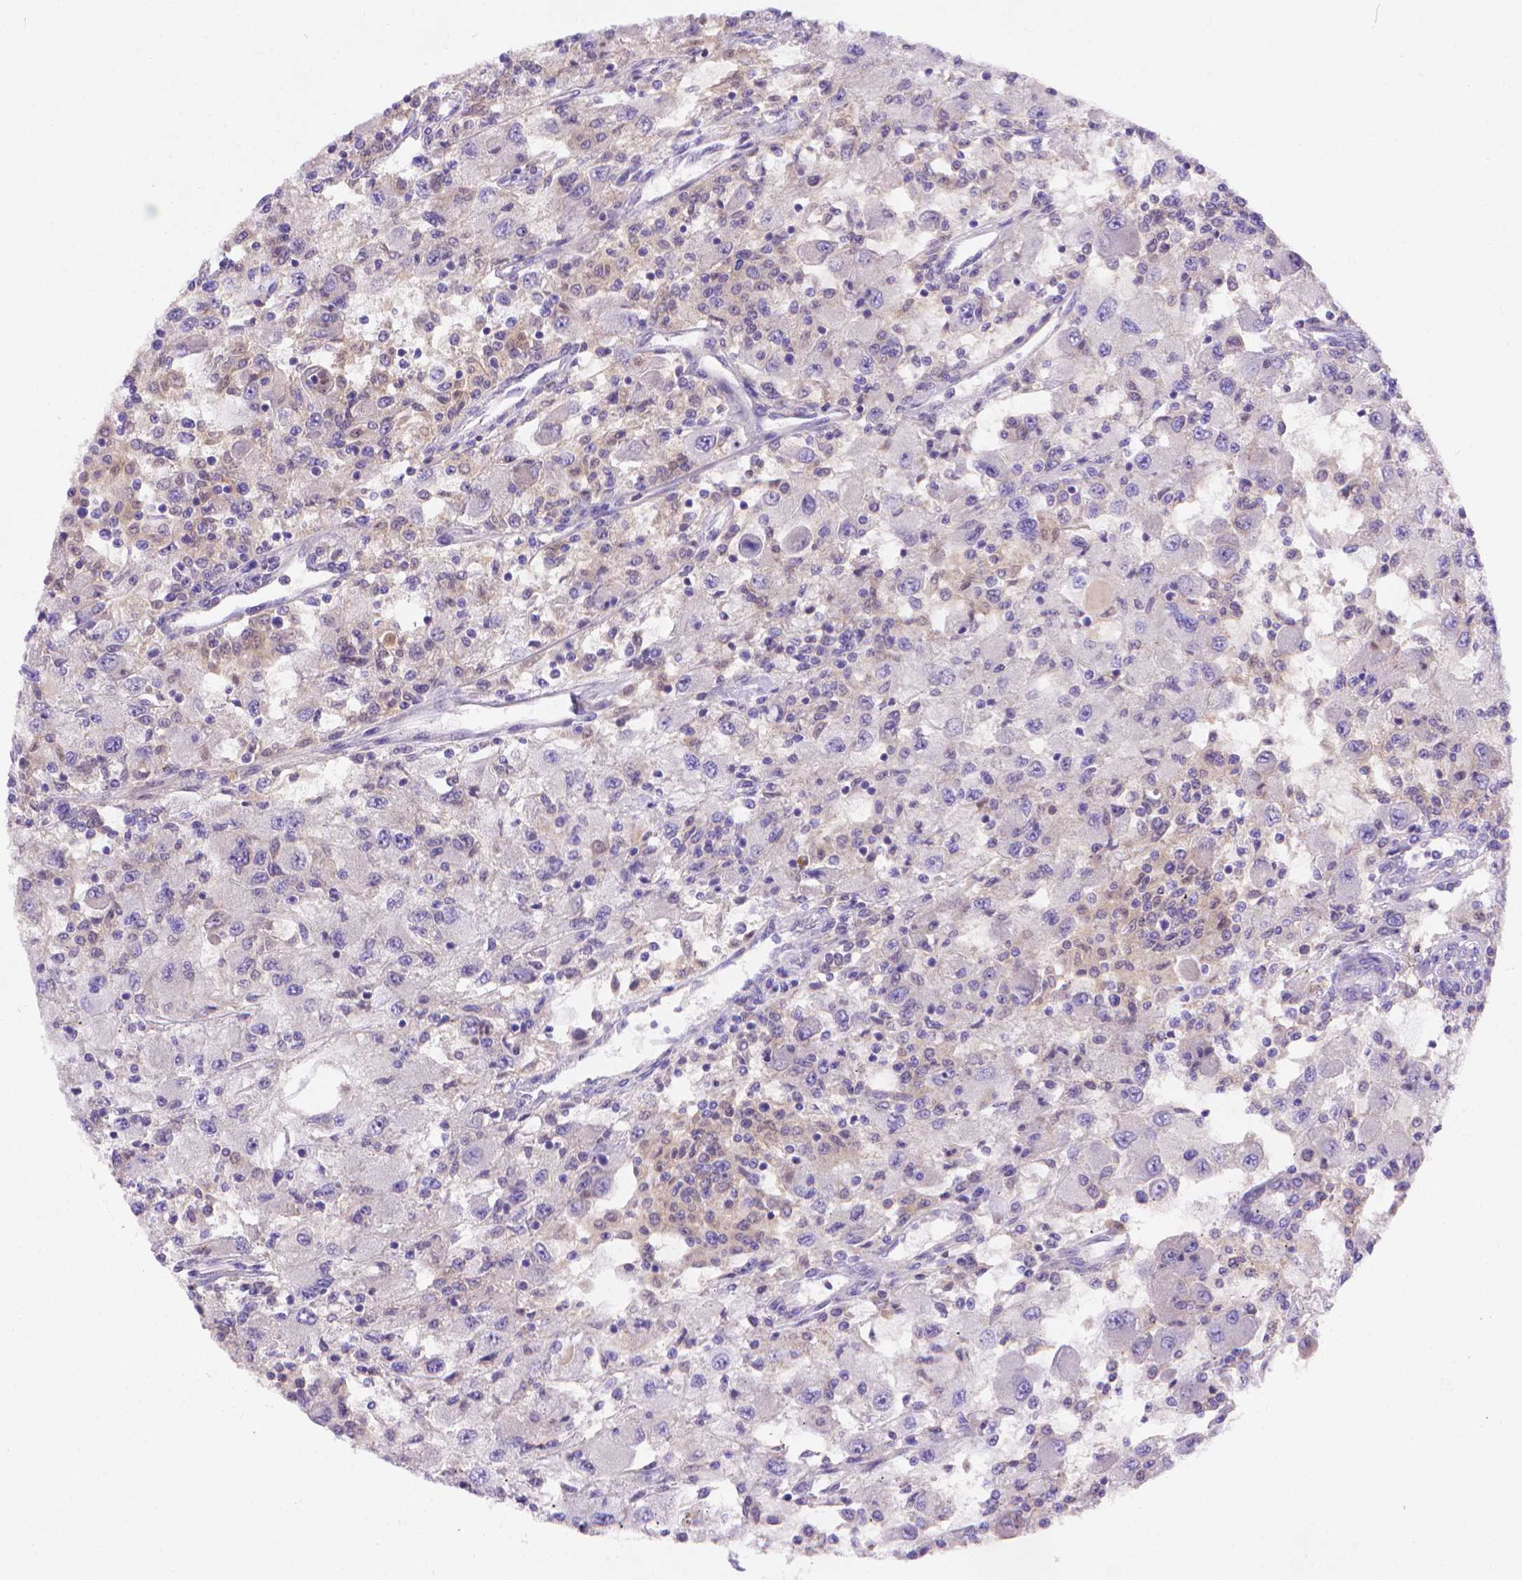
{"staining": {"intensity": "negative", "quantity": "none", "location": "none"}, "tissue": "renal cancer", "cell_type": "Tumor cells", "image_type": "cancer", "snomed": [{"axis": "morphology", "description": "Adenocarcinoma, NOS"}, {"axis": "topography", "description": "Kidney"}], "caption": "The image exhibits no significant positivity in tumor cells of renal adenocarcinoma.", "gene": "FGD2", "patient": {"sex": "female", "age": 67}}